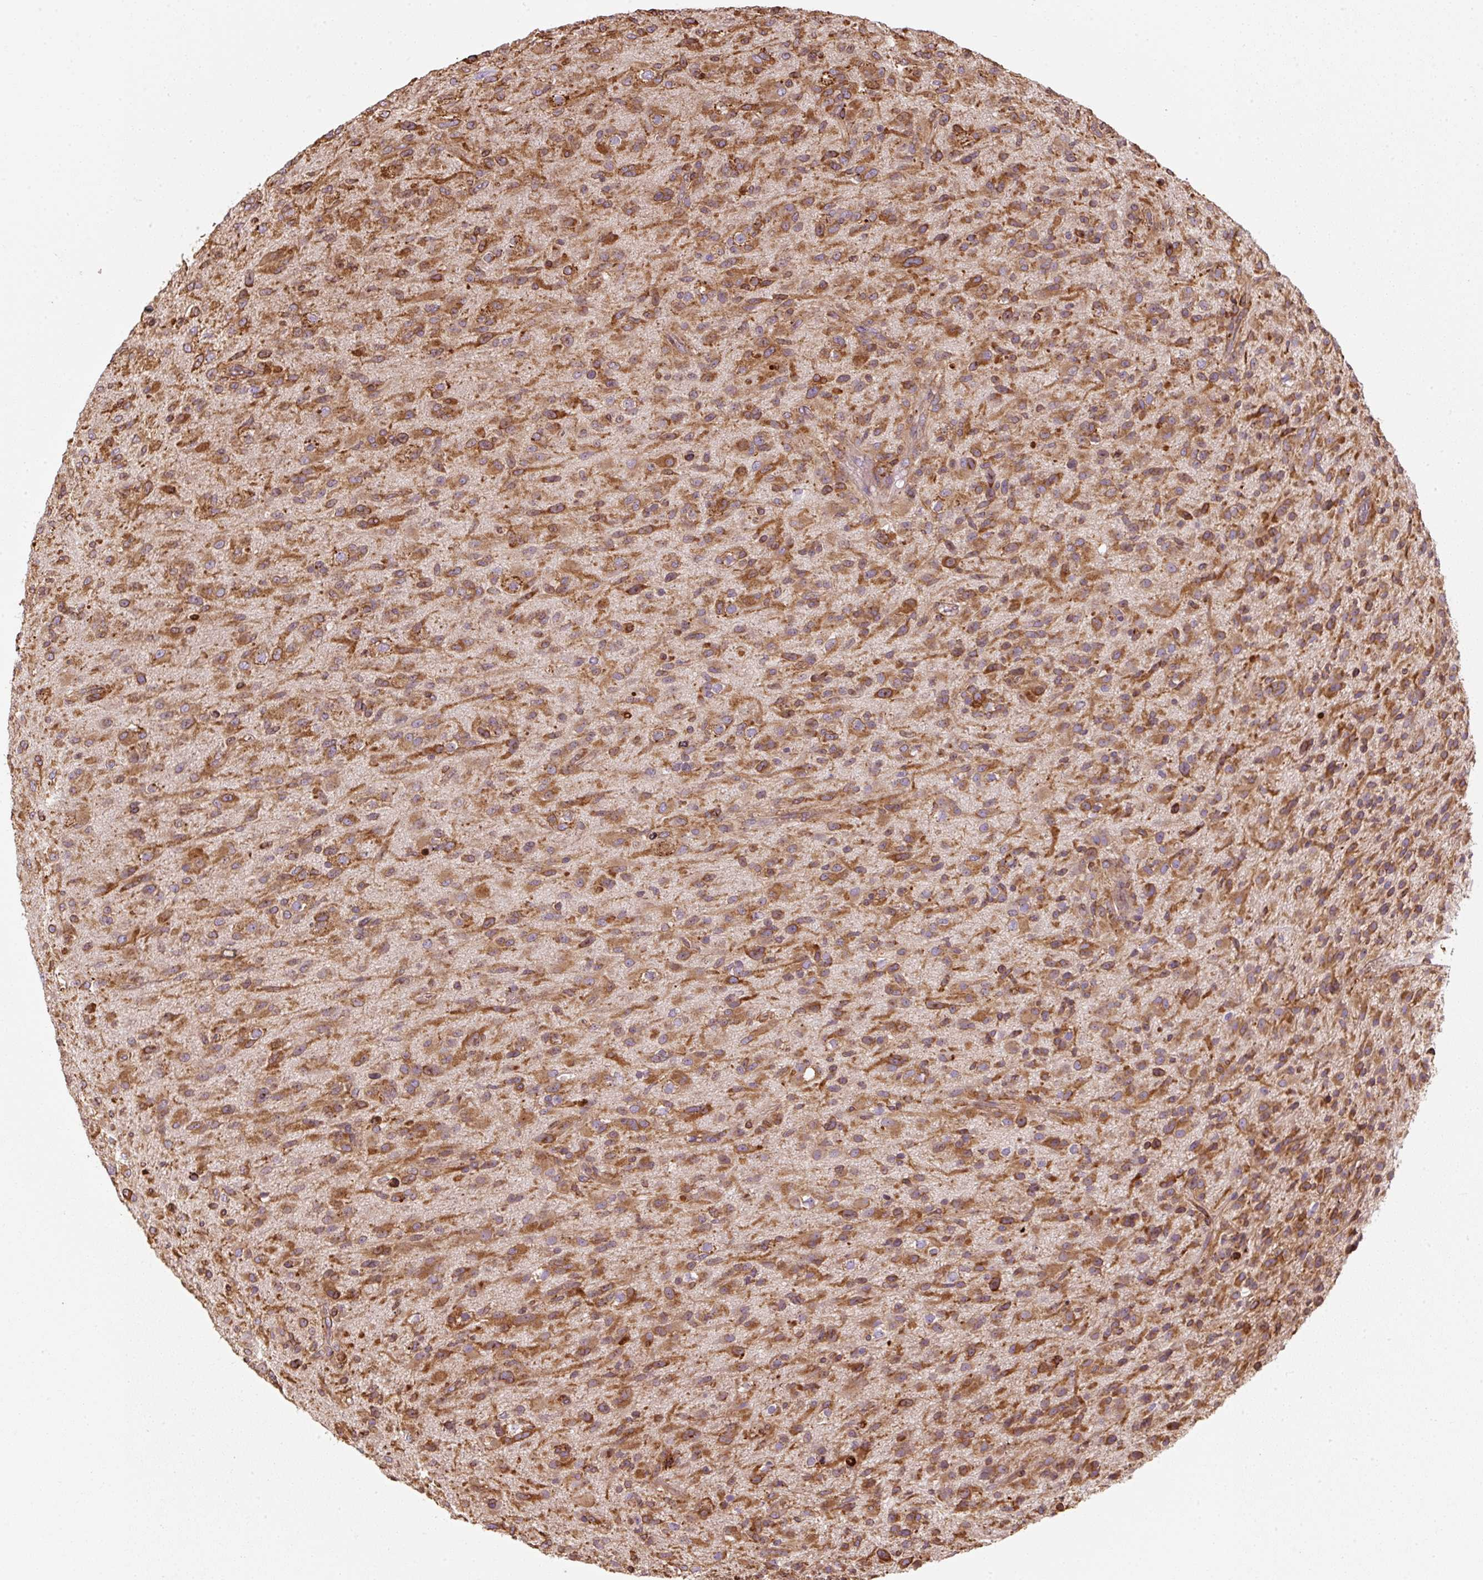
{"staining": {"intensity": "strong", "quantity": ">75%", "location": "cytoplasmic/membranous"}, "tissue": "glioma", "cell_type": "Tumor cells", "image_type": "cancer", "snomed": [{"axis": "morphology", "description": "Glioma, malignant, Low grade"}, {"axis": "topography", "description": "Brain"}], "caption": "Human glioma stained with a protein marker displays strong staining in tumor cells.", "gene": "PRKCSH", "patient": {"sex": "male", "age": 65}}